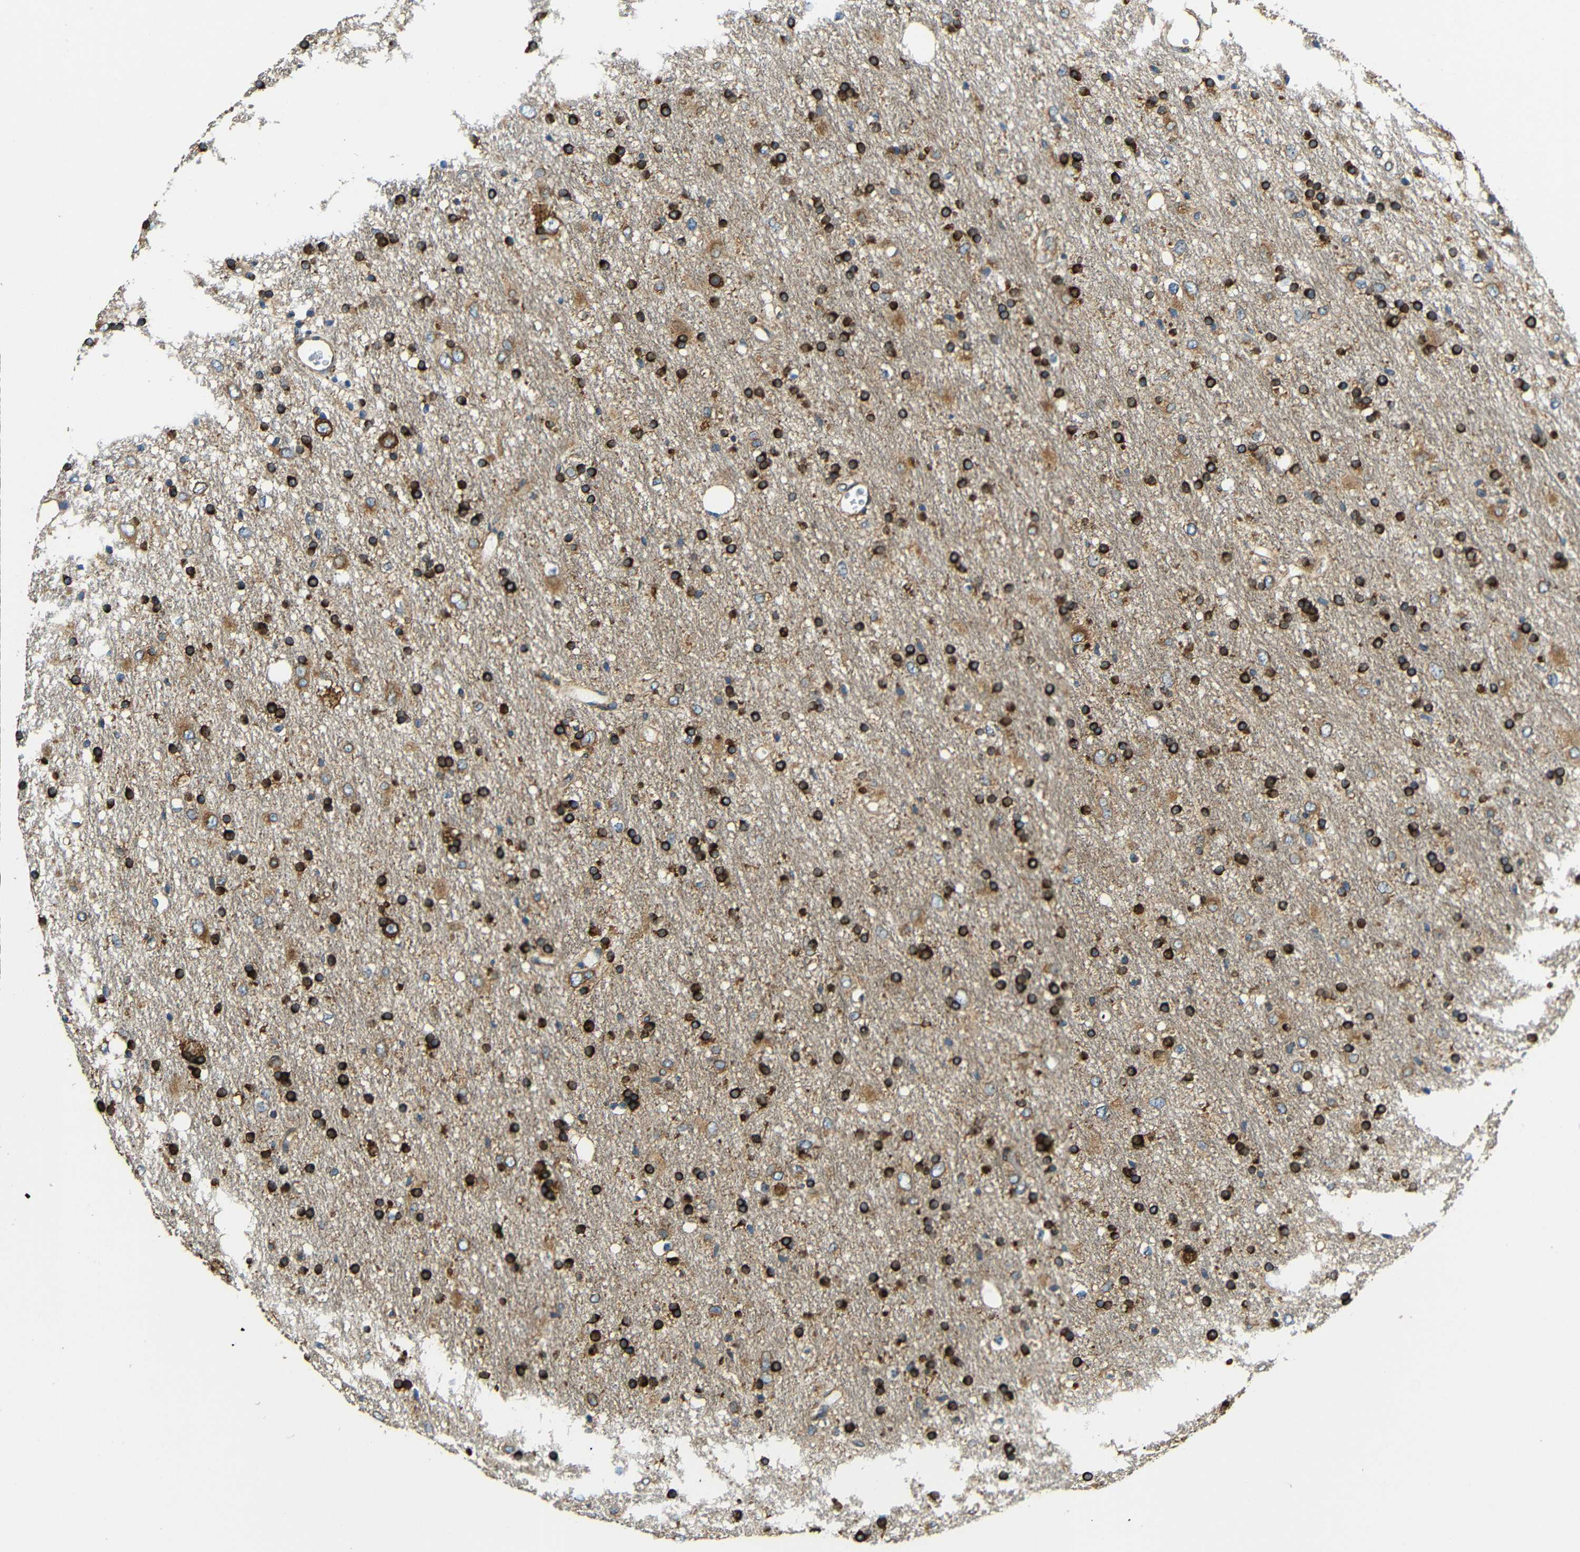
{"staining": {"intensity": "strong", "quantity": ">75%", "location": "cytoplasmic/membranous"}, "tissue": "glioma", "cell_type": "Tumor cells", "image_type": "cancer", "snomed": [{"axis": "morphology", "description": "Glioma, malignant, Low grade"}, {"axis": "topography", "description": "Brain"}], "caption": "Malignant glioma (low-grade) stained for a protein reveals strong cytoplasmic/membranous positivity in tumor cells.", "gene": "VAPB", "patient": {"sex": "male", "age": 77}}